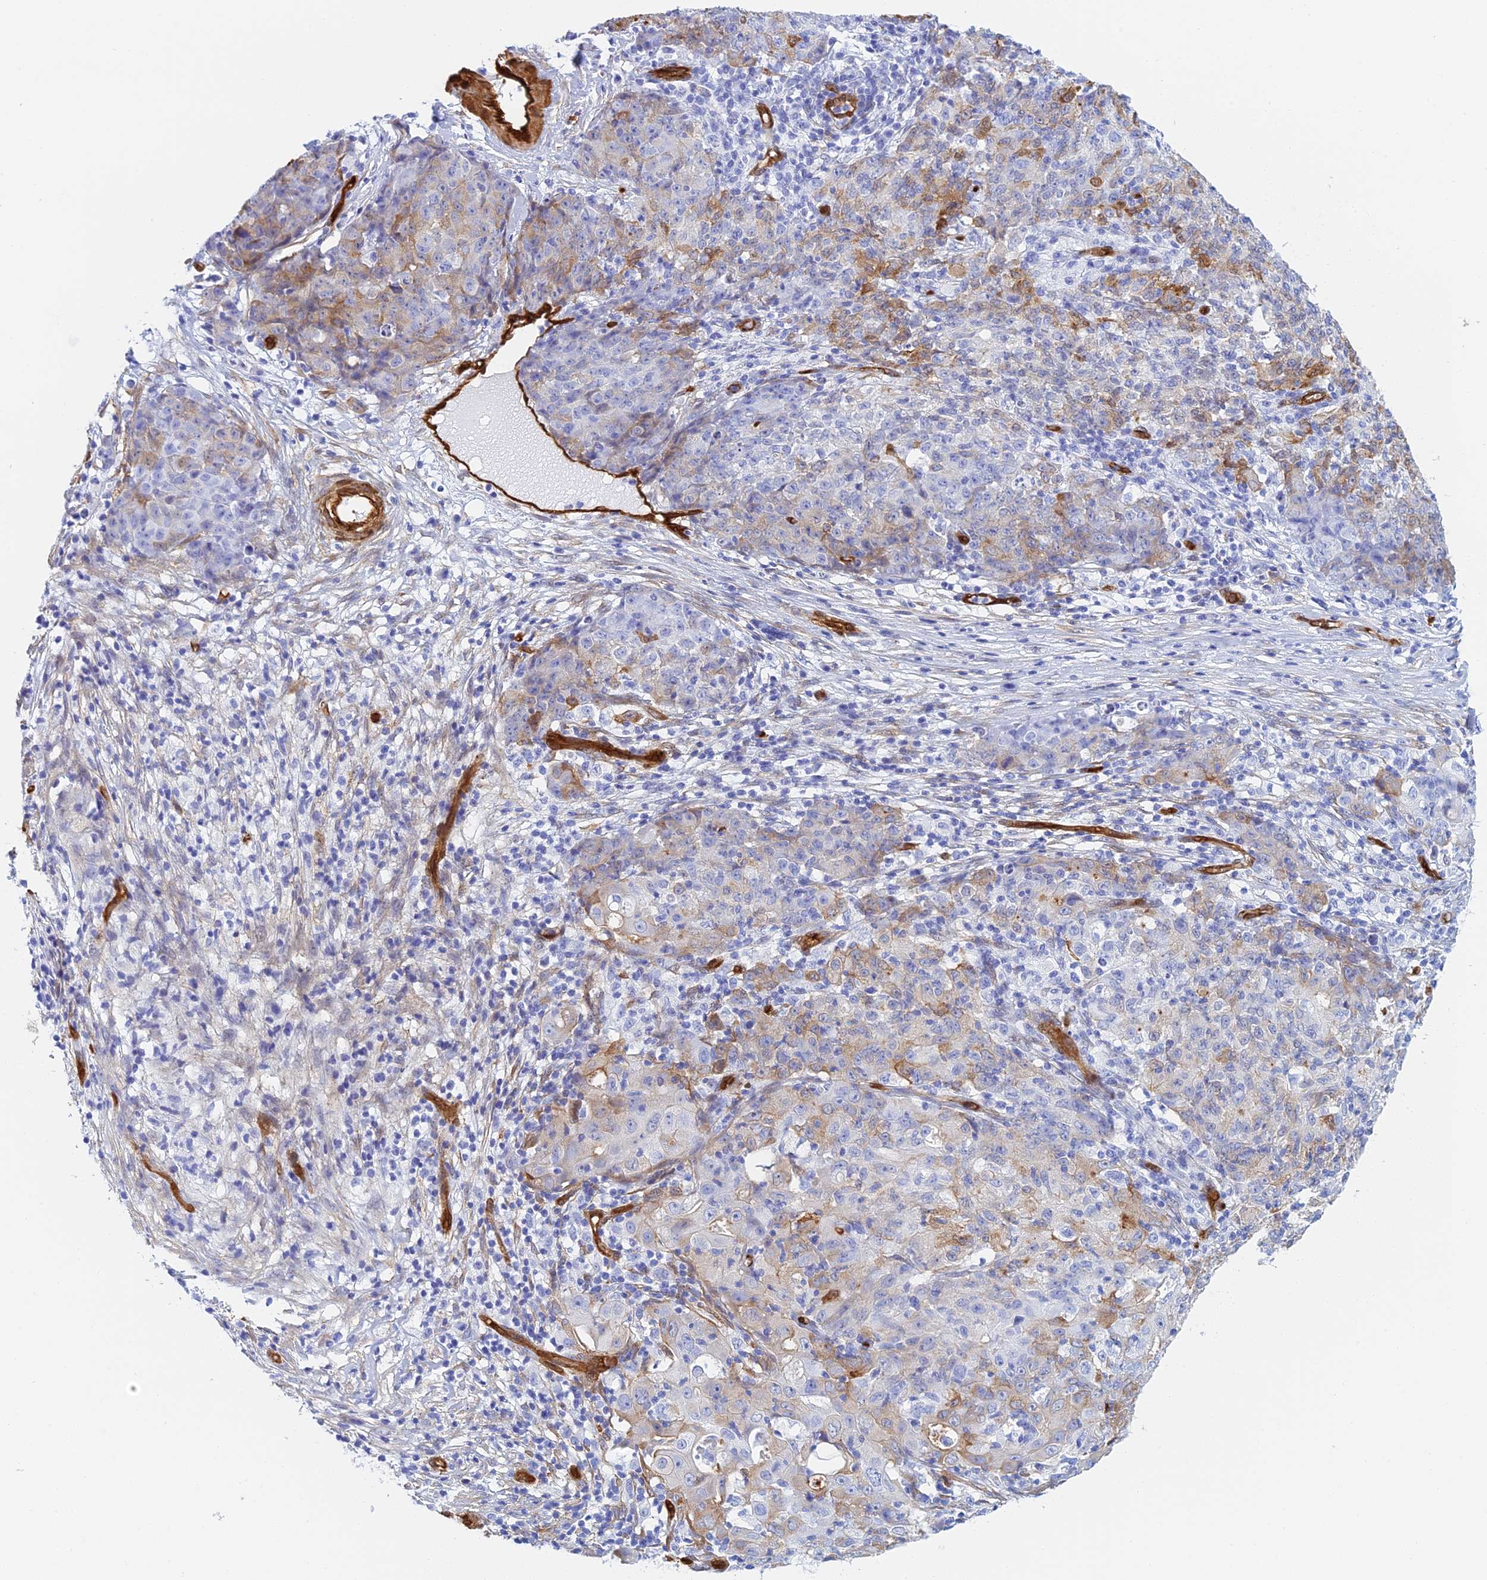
{"staining": {"intensity": "moderate", "quantity": "<25%", "location": "cytoplasmic/membranous"}, "tissue": "ovarian cancer", "cell_type": "Tumor cells", "image_type": "cancer", "snomed": [{"axis": "morphology", "description": "Carcinoma, endometroid"}, {"axis": "topography", "description": "Ovary"}], "caption": "This is a histology image of immunohistochemistry (IHC) staining of ovarian cancer, which shows moderate staining in the cytoplasmic/membranous of tumor cells.", "gene": "CRIP2", "patient": {"sex": "female", "age": 42}}